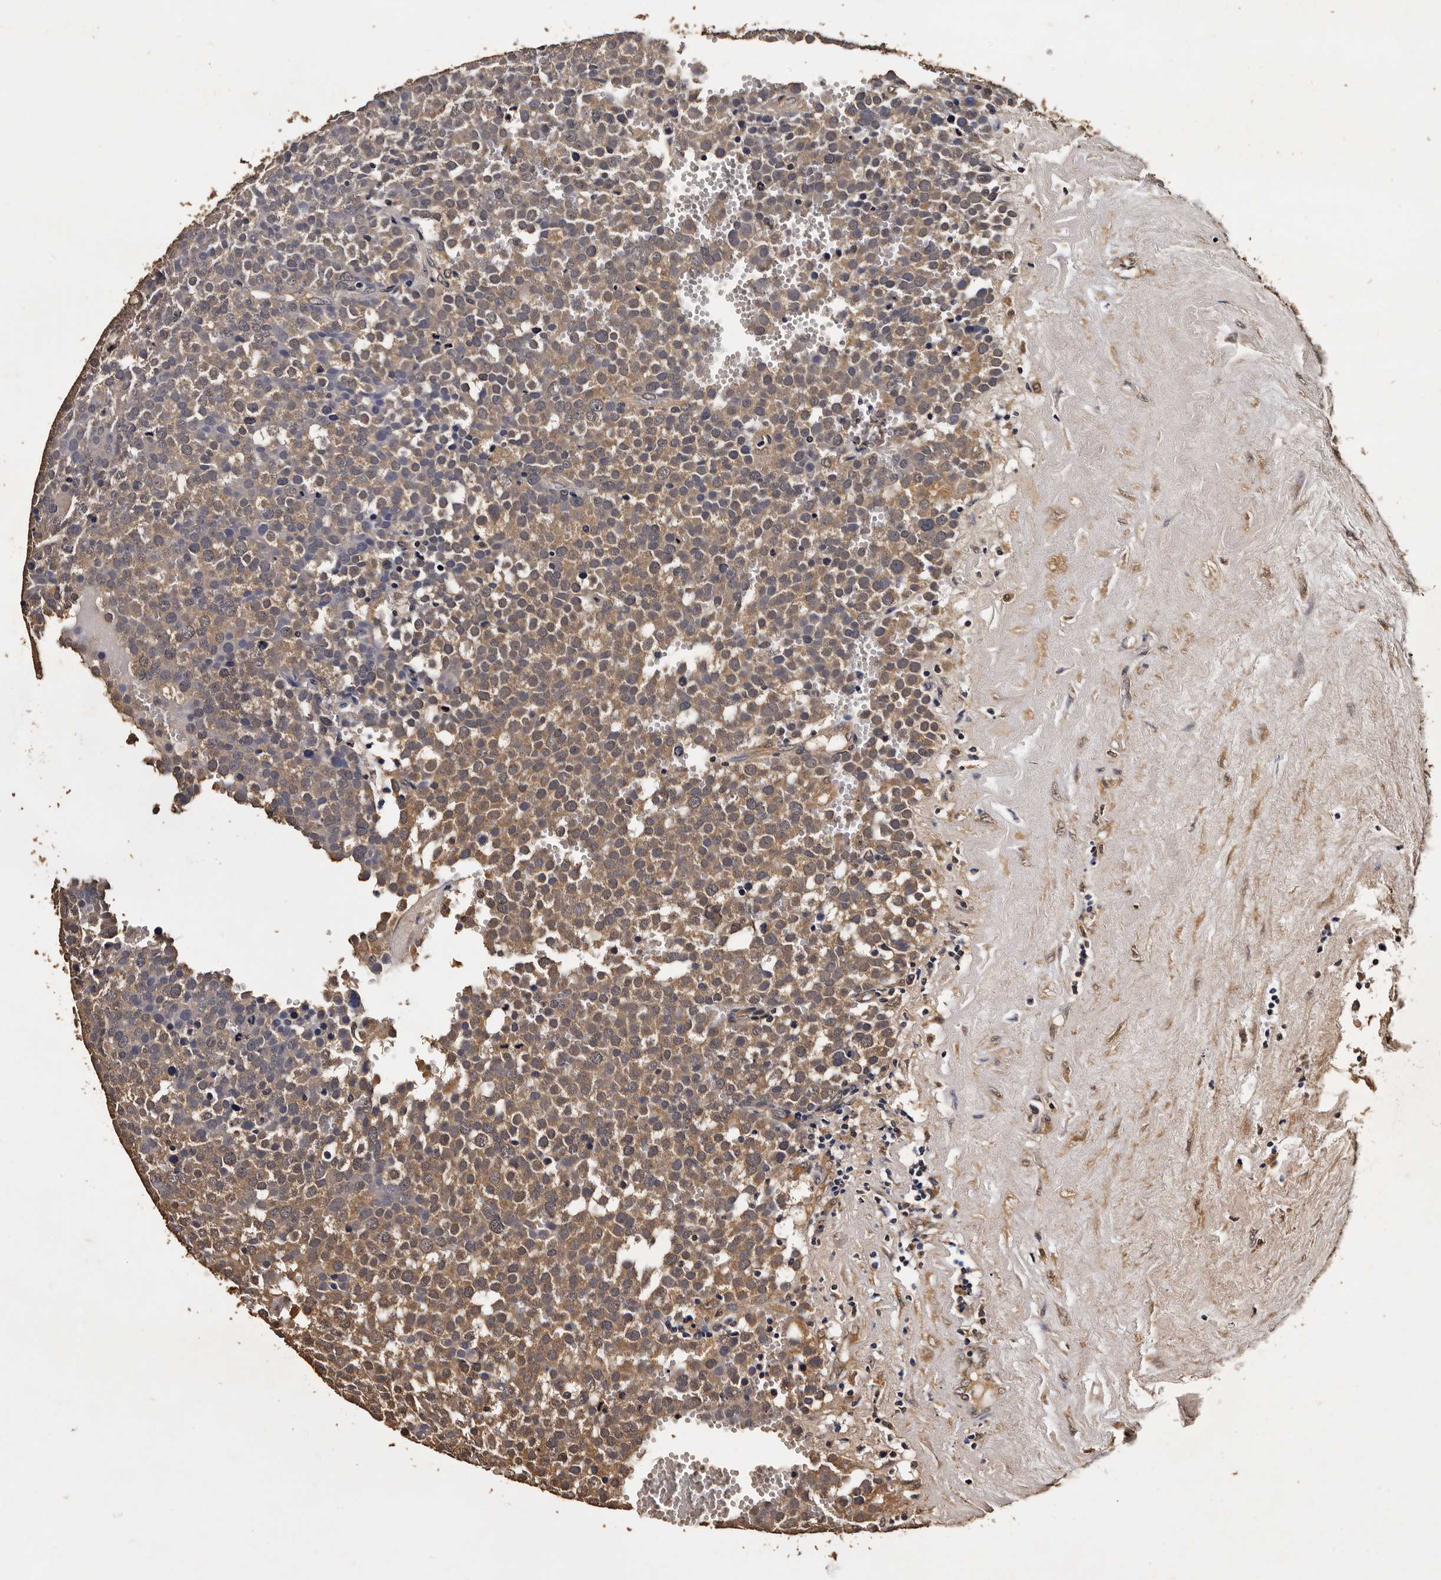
{"staining": {"intensity": "moderate", "quantity": "25%-75%", "location": "cytoplasmic/membranous"}, "tissue": "testis cancer", "cell_type": "Tumor cells", "image_type": "cancer", "snomed": [{"axis": "morphology", "description": "Seminoma, NOS"}, {"axis": "topography", "description": "Testis"}], "caption": "Testis seminoma stained with a protein marker reveals moderate staining in tumor cells.", "gene": "PARS2", "patient": {"sex": "male", "age": 71}}